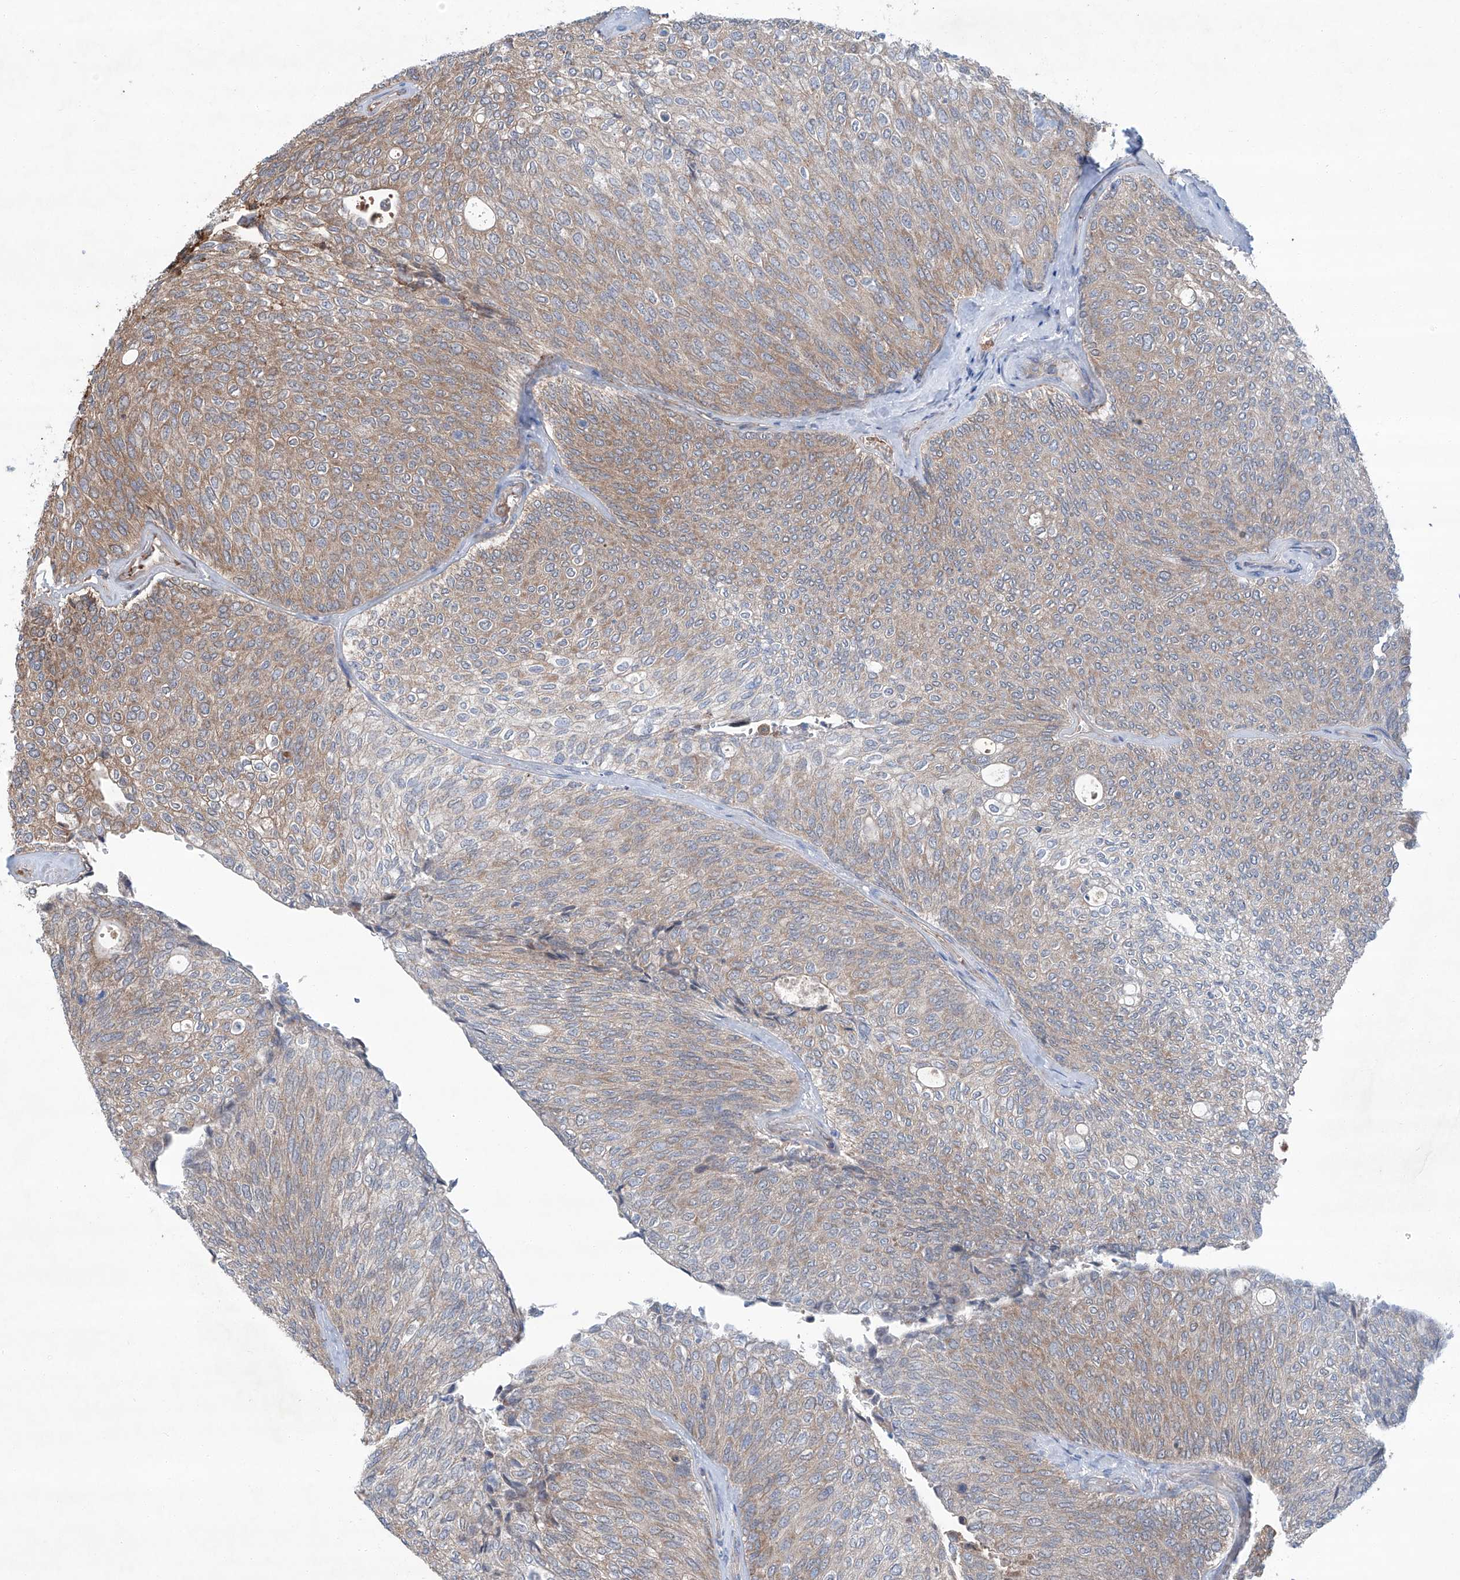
{"staining": {"intensity": "moderate", "quantity": ">75%", "location": "cytoplasmic/membranous"}, "tissue": "urothelial cancer", "cell_type": "Tumor cells", "image_type": "cancer", "snomed": [{"axis": "morphology", "description": "Urothelial carcinoma, Low grade"}, {"axis": "topography", "description": "Urinary bladder"}], "caption": "Moderate cytoplasmic/membranous positivity for a protein is identified in approximately >75% of tumor cells of urothelial cancer using IHC.", "gene": "SIX4", "patient": {"sex": "female", "age": 79}}